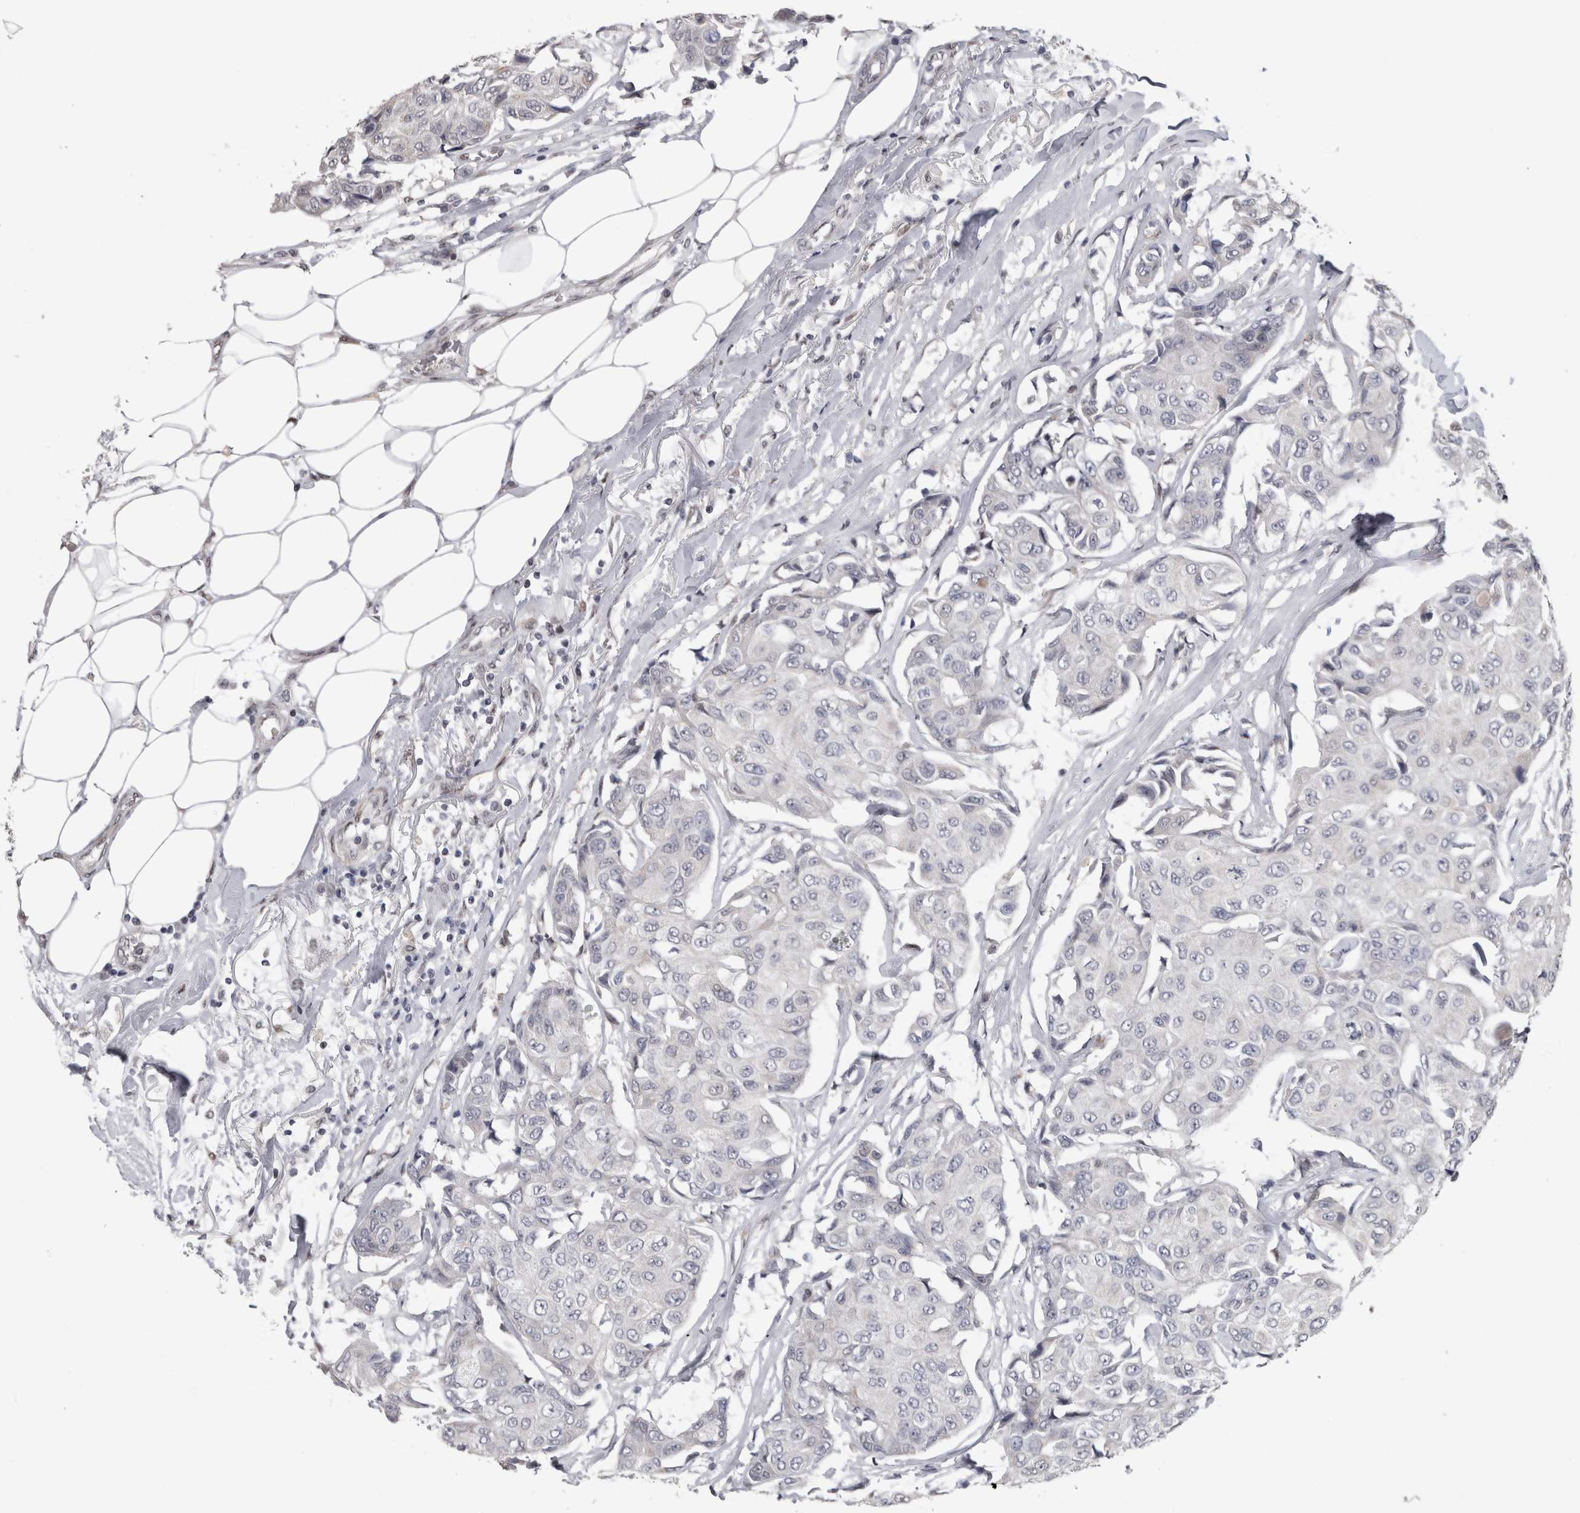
{"staining": {"intensity": "negative", "quantity": "none", "location": "none"}, "tissue": "breast cancer", "cell_type": "Tumor cells", "image_type": "cancer", "snomed": [{"axis": "morphology", "description": "Duct carcinoma"}, {"axis": "topography", "description": "Breast"}], "caption": "Tumor cells are negative for brown protein staining in breast infiltrating ductal carcinoma.", "gene": "IFI44", "patient": {"sex": "female", "age": 80}}